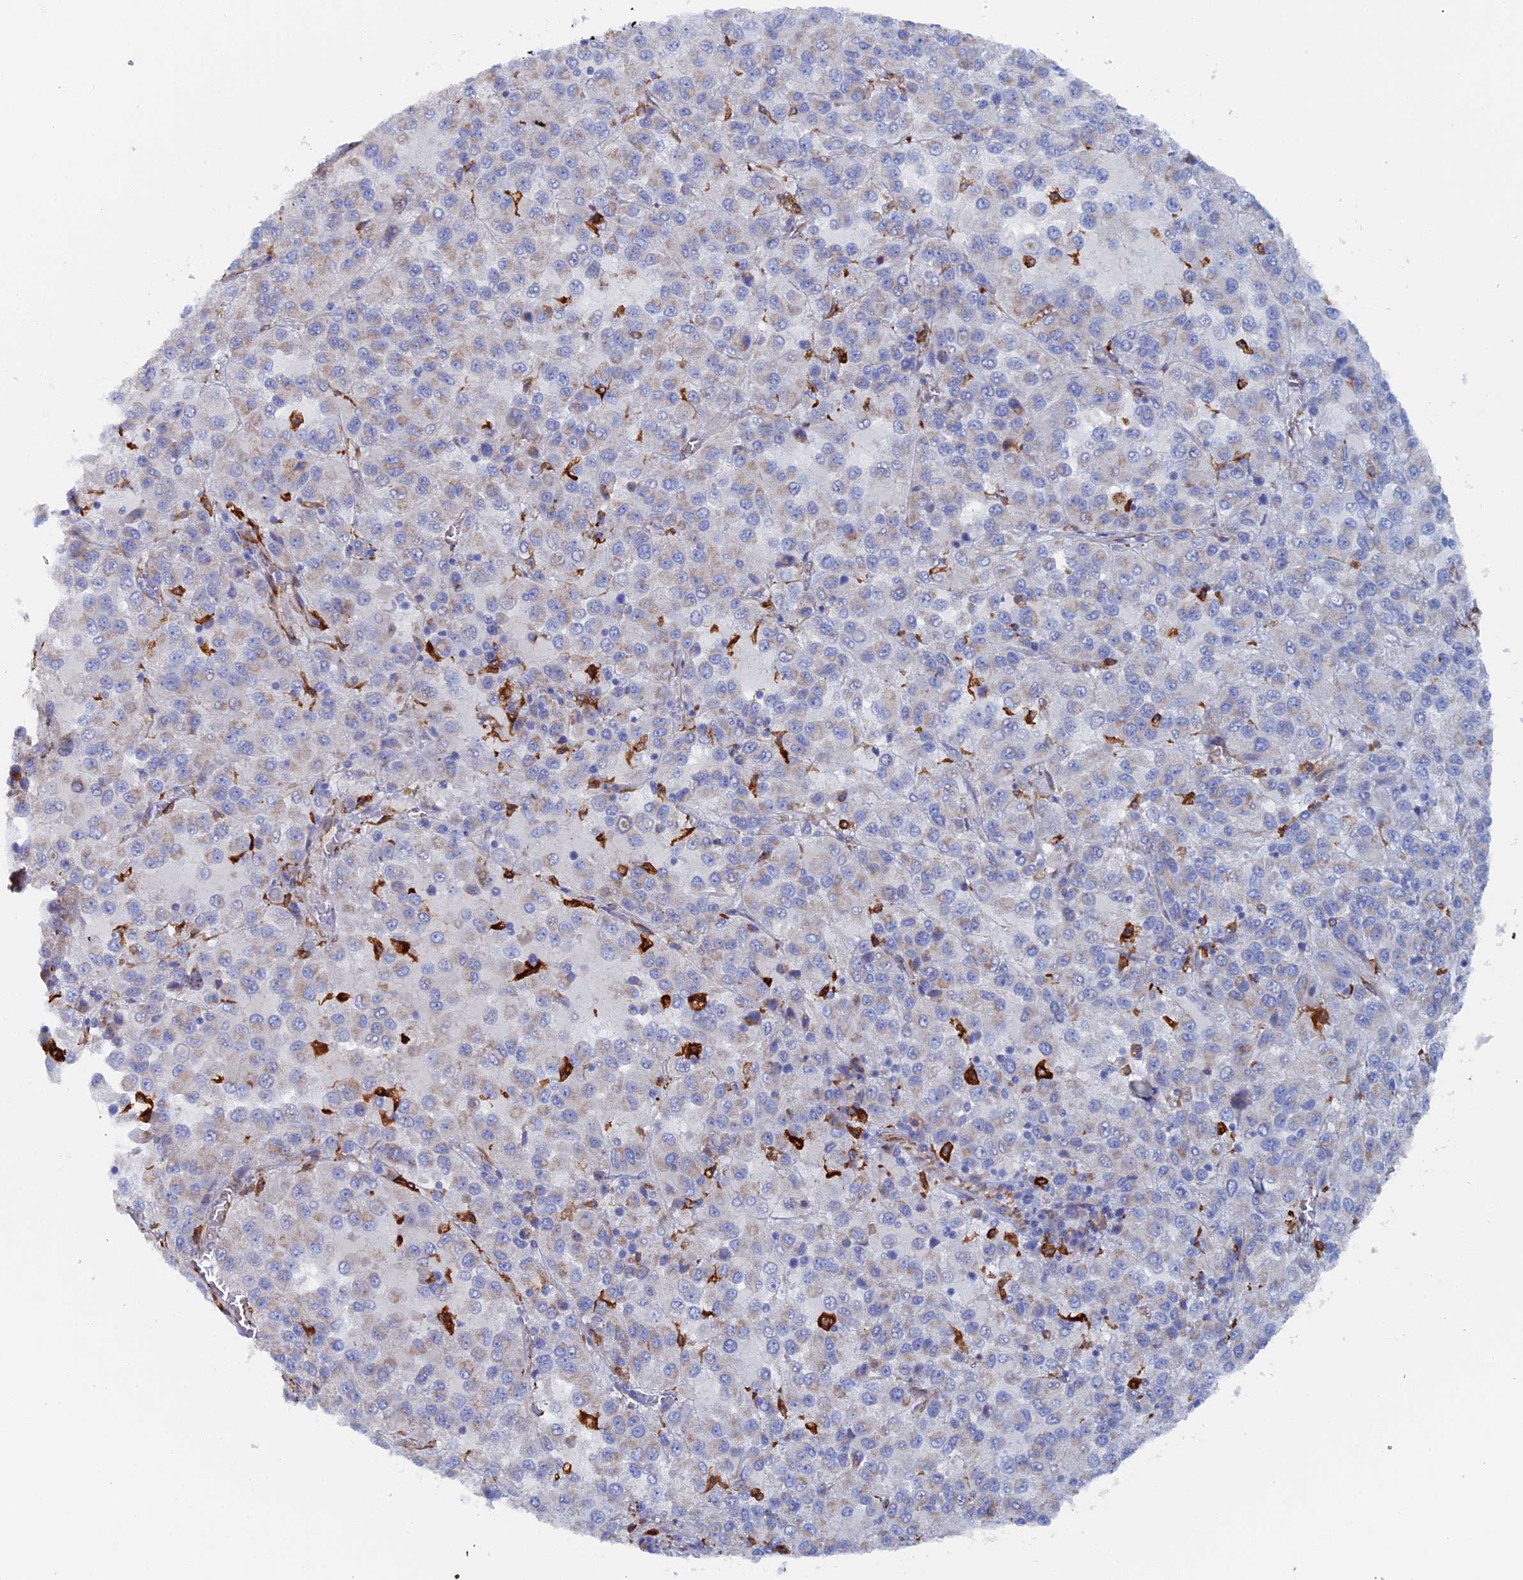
{"staining": {"intensity": "weak", "quantity": "<25%", "location": "cytoplasmic/membranous"}, "tissue": "melanoma", "cell_type": "Tumor cells", "image_type": "cancer", "snomed": [{"axis": "morphology", "description": "Malignant melanoma, Metastatic site"}, {"axis": "topography", "description": "Lung"}], "caption": "Immunohistochemistry (IHC) photomicrograph of human malignant melanoma (metastatic site) stained for a protein (brown), which demonstrates no positivity in tumor cells.", "gene": "COG7", "patient": {"sex": "male", "age": 64}}